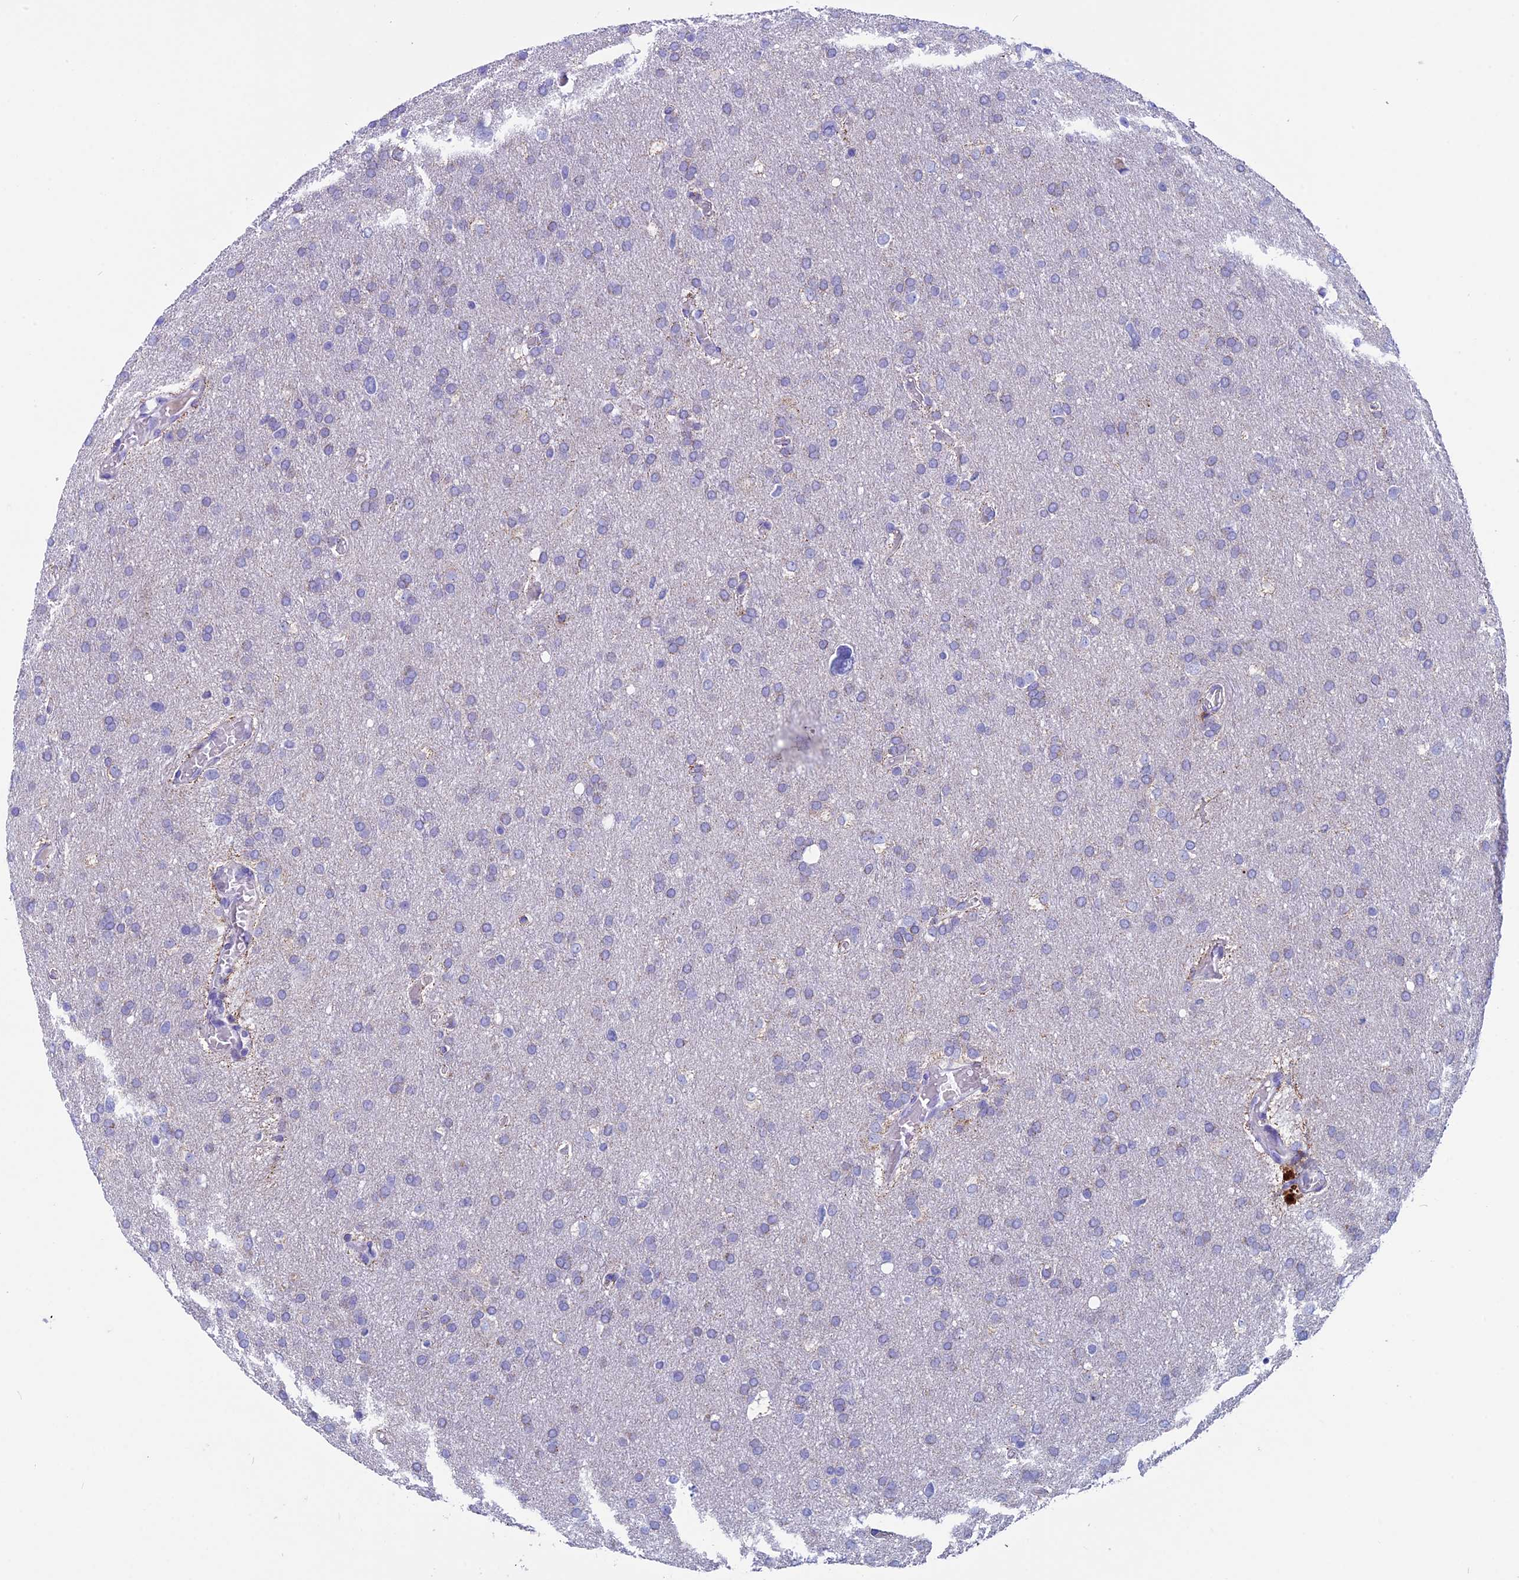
{"staining": {"intensity": "negative", "quantity": "none", "location": "none"}, "tissue": "glioma", "cell_type": "Tumor cells", "image_type": "cancer", "snomed": [{"axis": "morphology", "description": "Glioma, malignant, High grade"}, {"axis": "topography", "description": "Cerebral cortex"}], "caption": "Human high-grade glioma (malignant) stained for a protein using IHC reveals no positivity in tumor cells.", "gene": "ZNF563", "patient": {"sex": "female", "age": 36}}